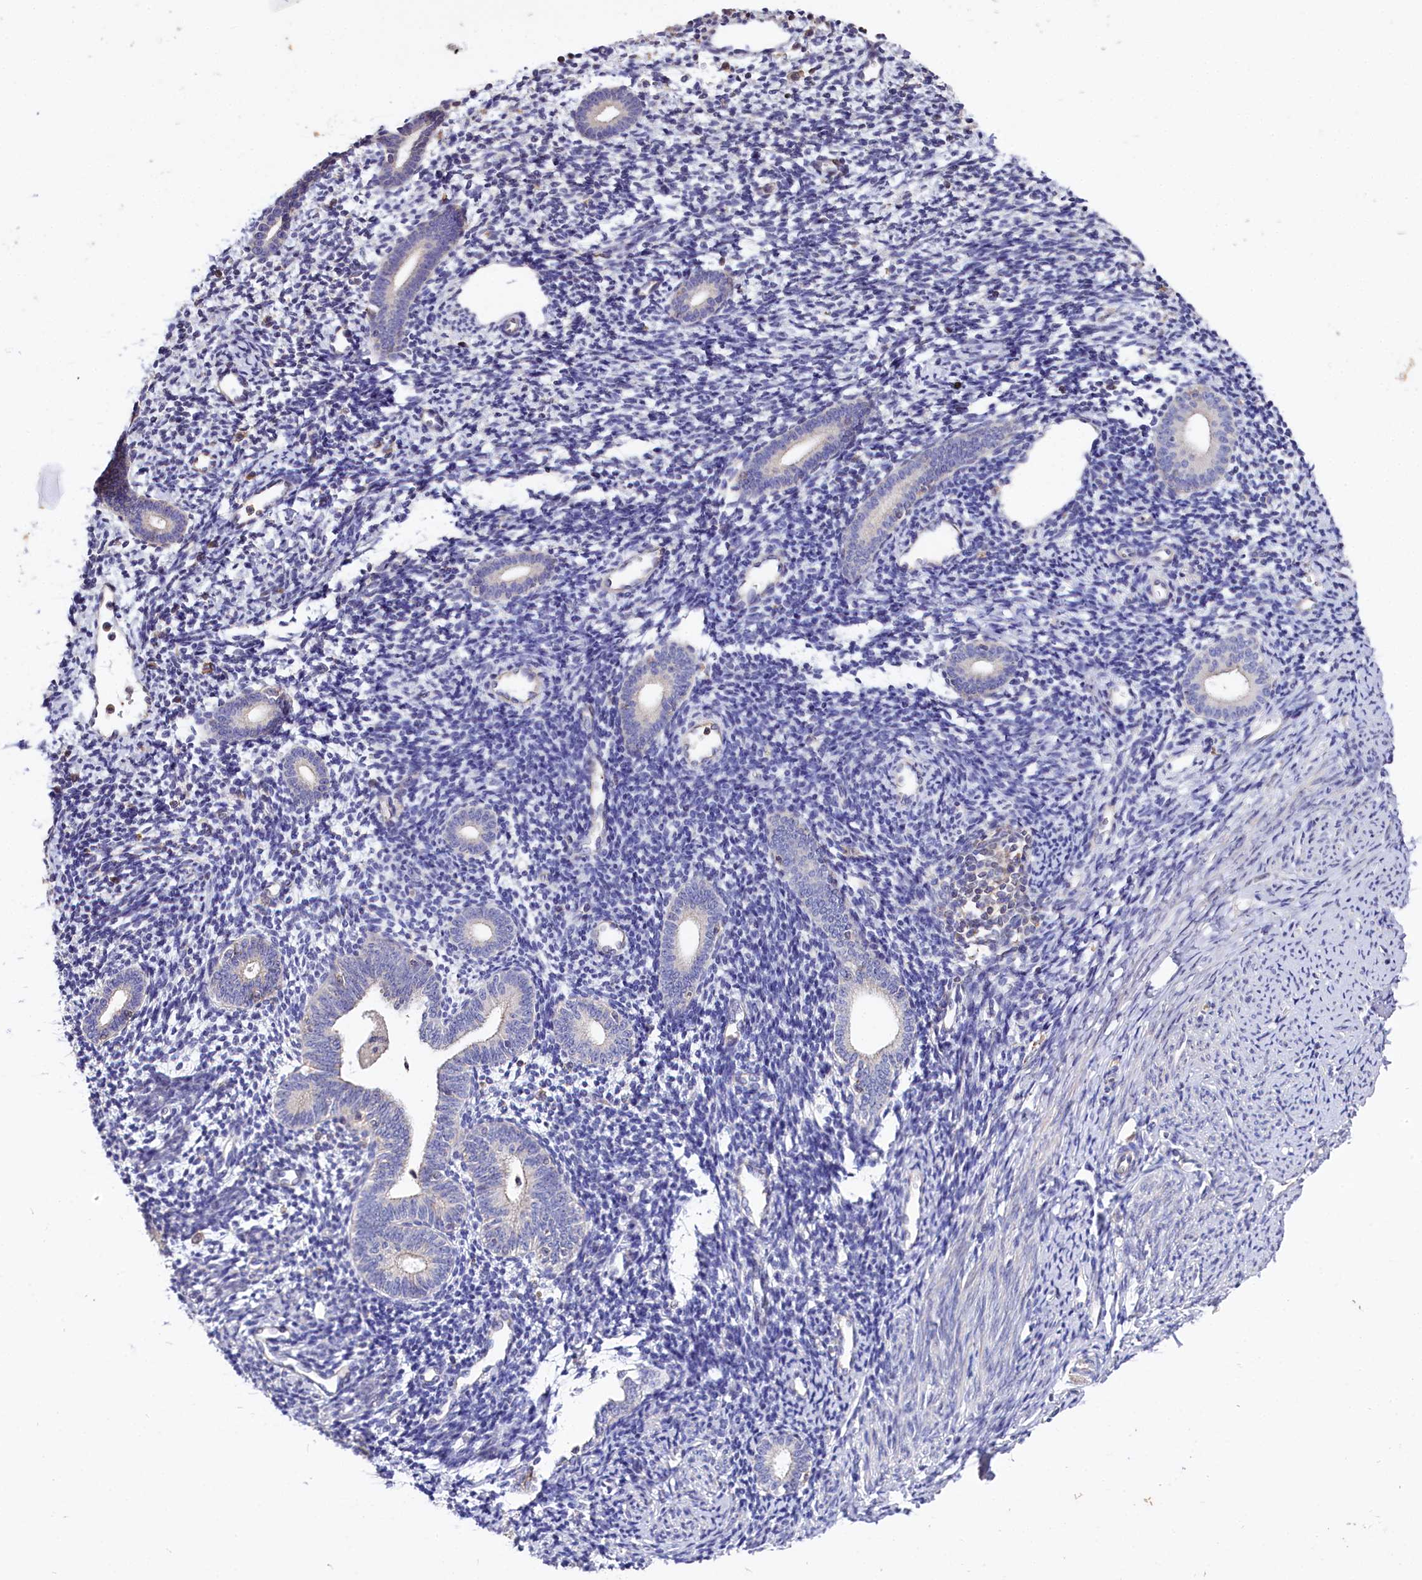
{"staining": {"intensity": "negative", "quantity": "none", "location": "none"}, "tissue": "endometrium", "cell_type": "Cells in endometrial stroma", "image_type": "normal", "snomed": [{"axis": "morphology", "description": "Normal tissue, NOS"}, {"axis": "topography", "description": "Endometrium"}], "caption": "There is no significant expression in cells in endometrial stroma of endometrium. (DAB (3,3'-diaminobenzidine) IHC, high magnification).", "gene": "RPUSD3", "patient": {"sex": "female", "age": 56}}